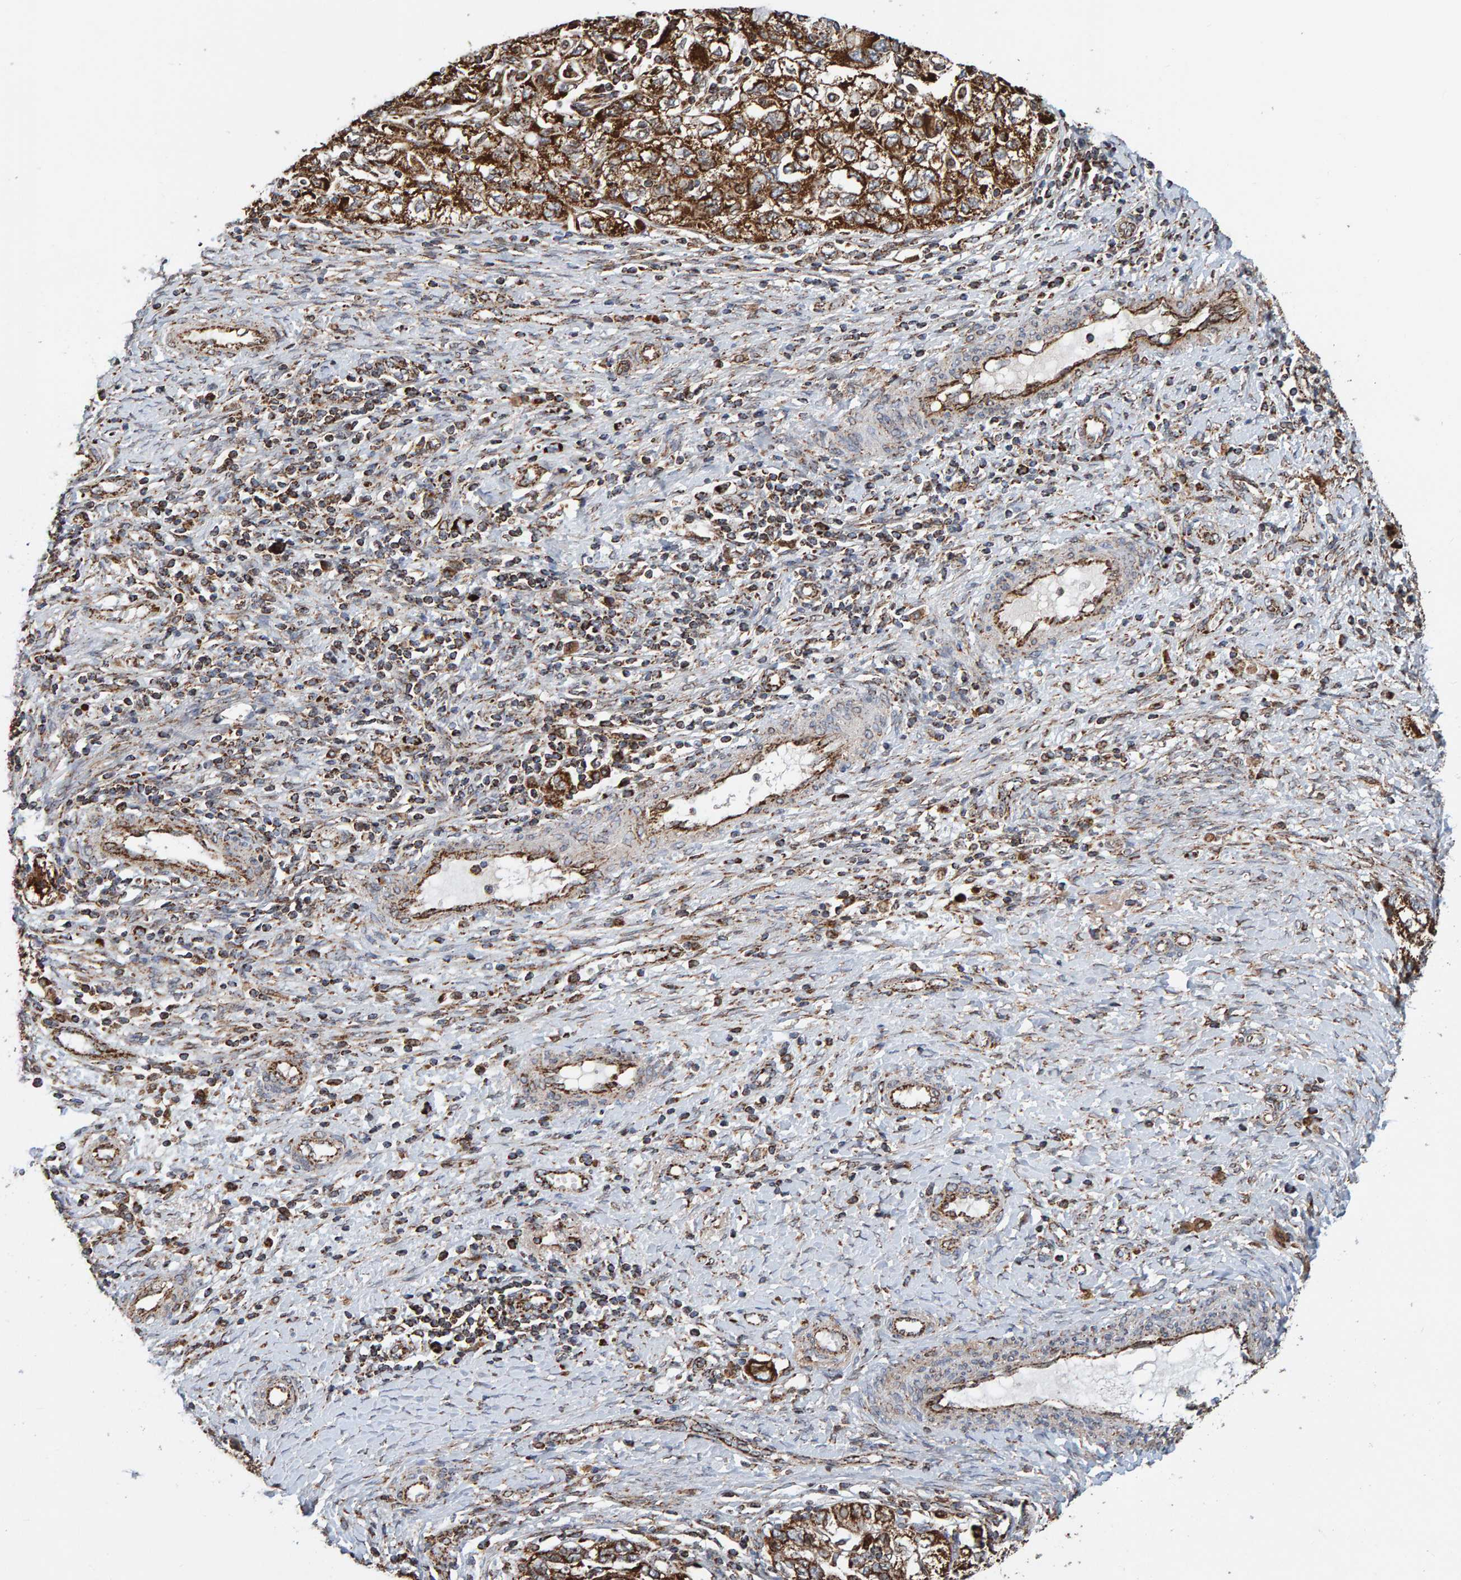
{"staining": {"intensity": "strong", "quantity": ">75%", "location": "cytoplasmic/membranous"}, "tissue": "ovarian cancer", "cell_type": "Tumor cells", "image_type": "cancer", "snomed": [{"axis": "morphology", "description": "Carcinoma, NOS"}, {"axis": "morphology", "description": "Cystadenocarcinoma, serous, NOS"}, {"axis": "topography", "description": "Ovary"}], "caption": "Ovarian cancer (carcinoma) tissue demonstrates strong cytoplasmic/membranous expression in about >75% of tumor cells, visualized by immunohistochemistry.", "gene": "MRPL45", "patient": {"sex": "female", "age": 69}}